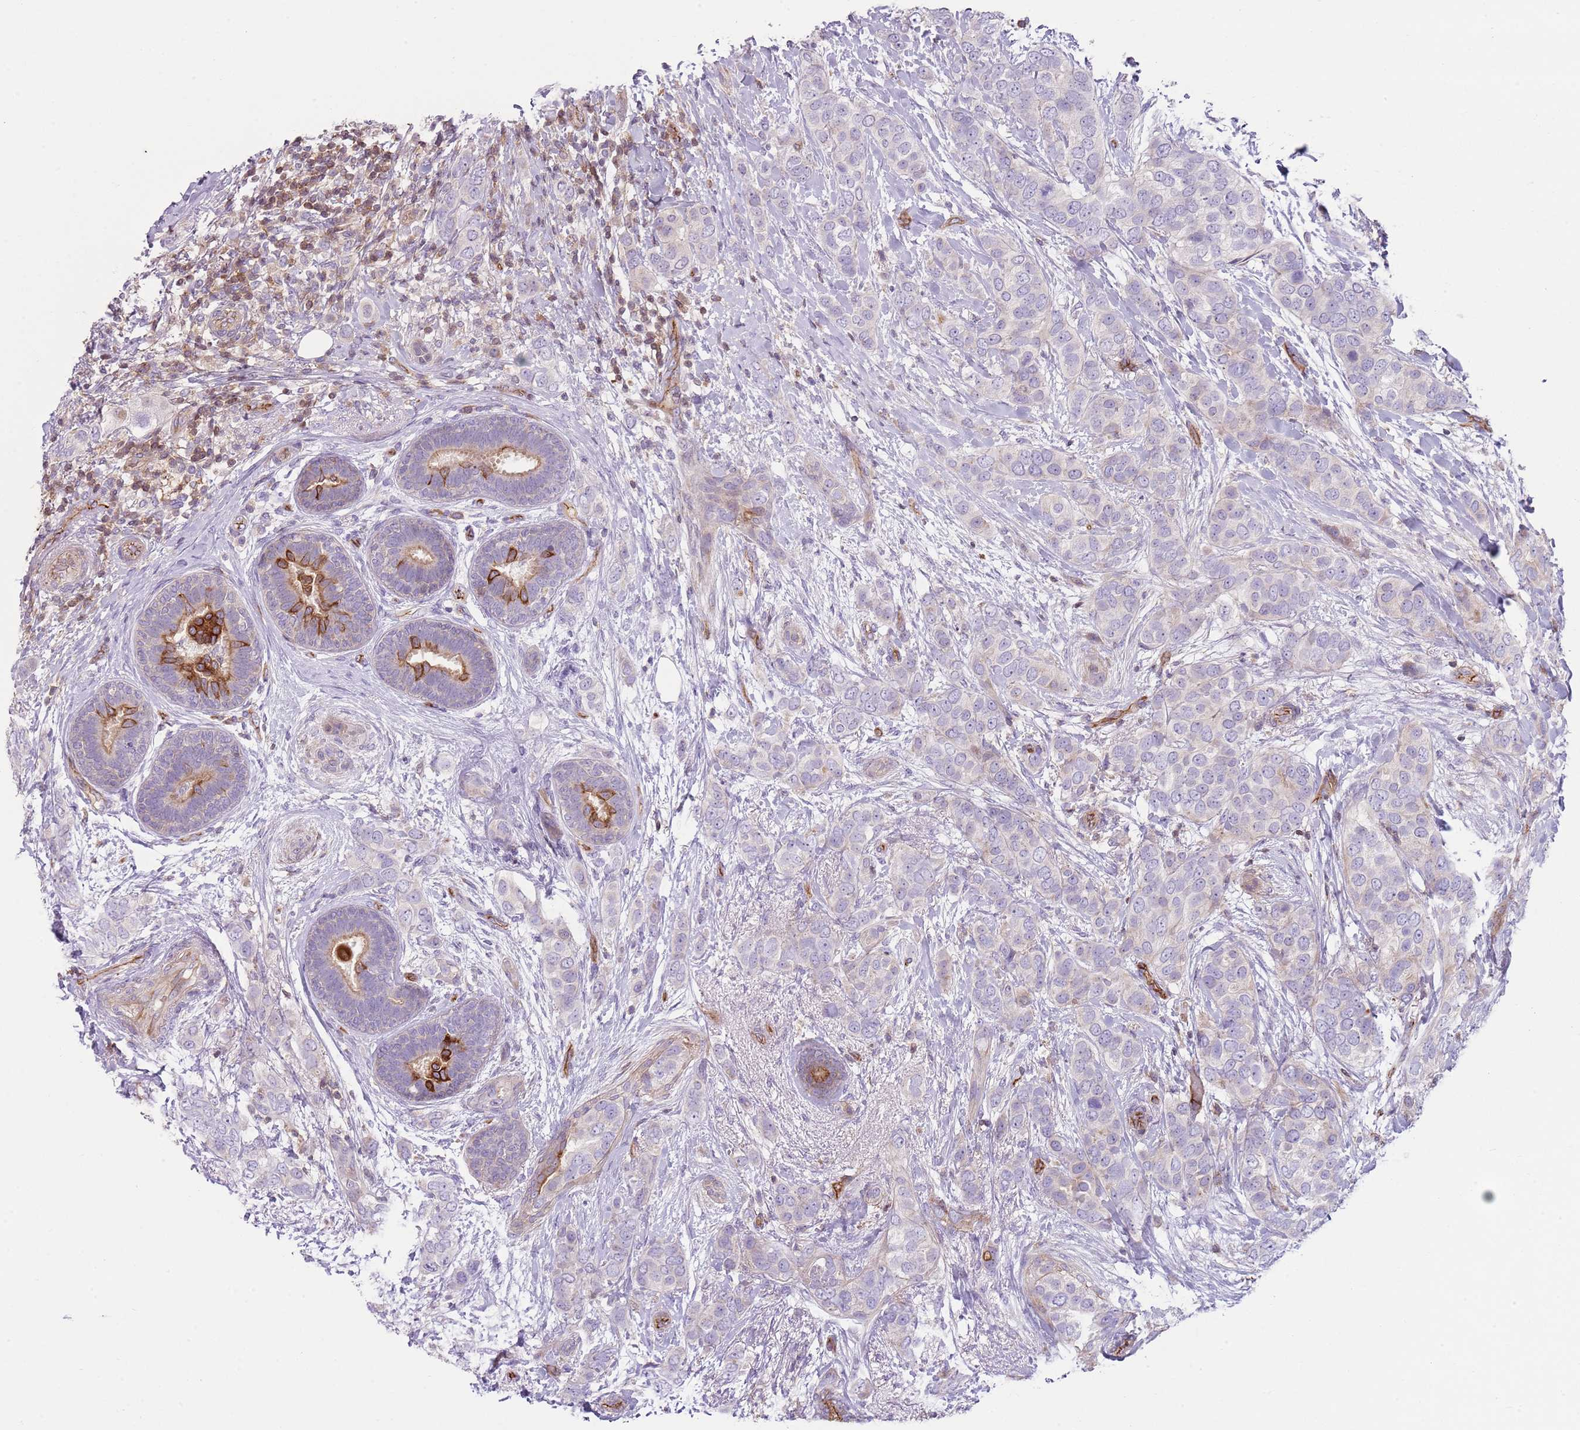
{"staining": {"intensity": "negative", "quantity": "none", "location": "none"}, "tissue": "breast cancer", "cell_type": "Tumor cells", "image_type": "cancer", "snomed": [{"axis": "morphology", "description": "Lobular carcinoma"}, {"axis": "topography", "description": "Breast"}], "caption": "Tumor cells are negative for brown protein staining in breast lobular carcinoma.", "gene": "GNAI3", "patient": {"sex": "female", "age": 51}}